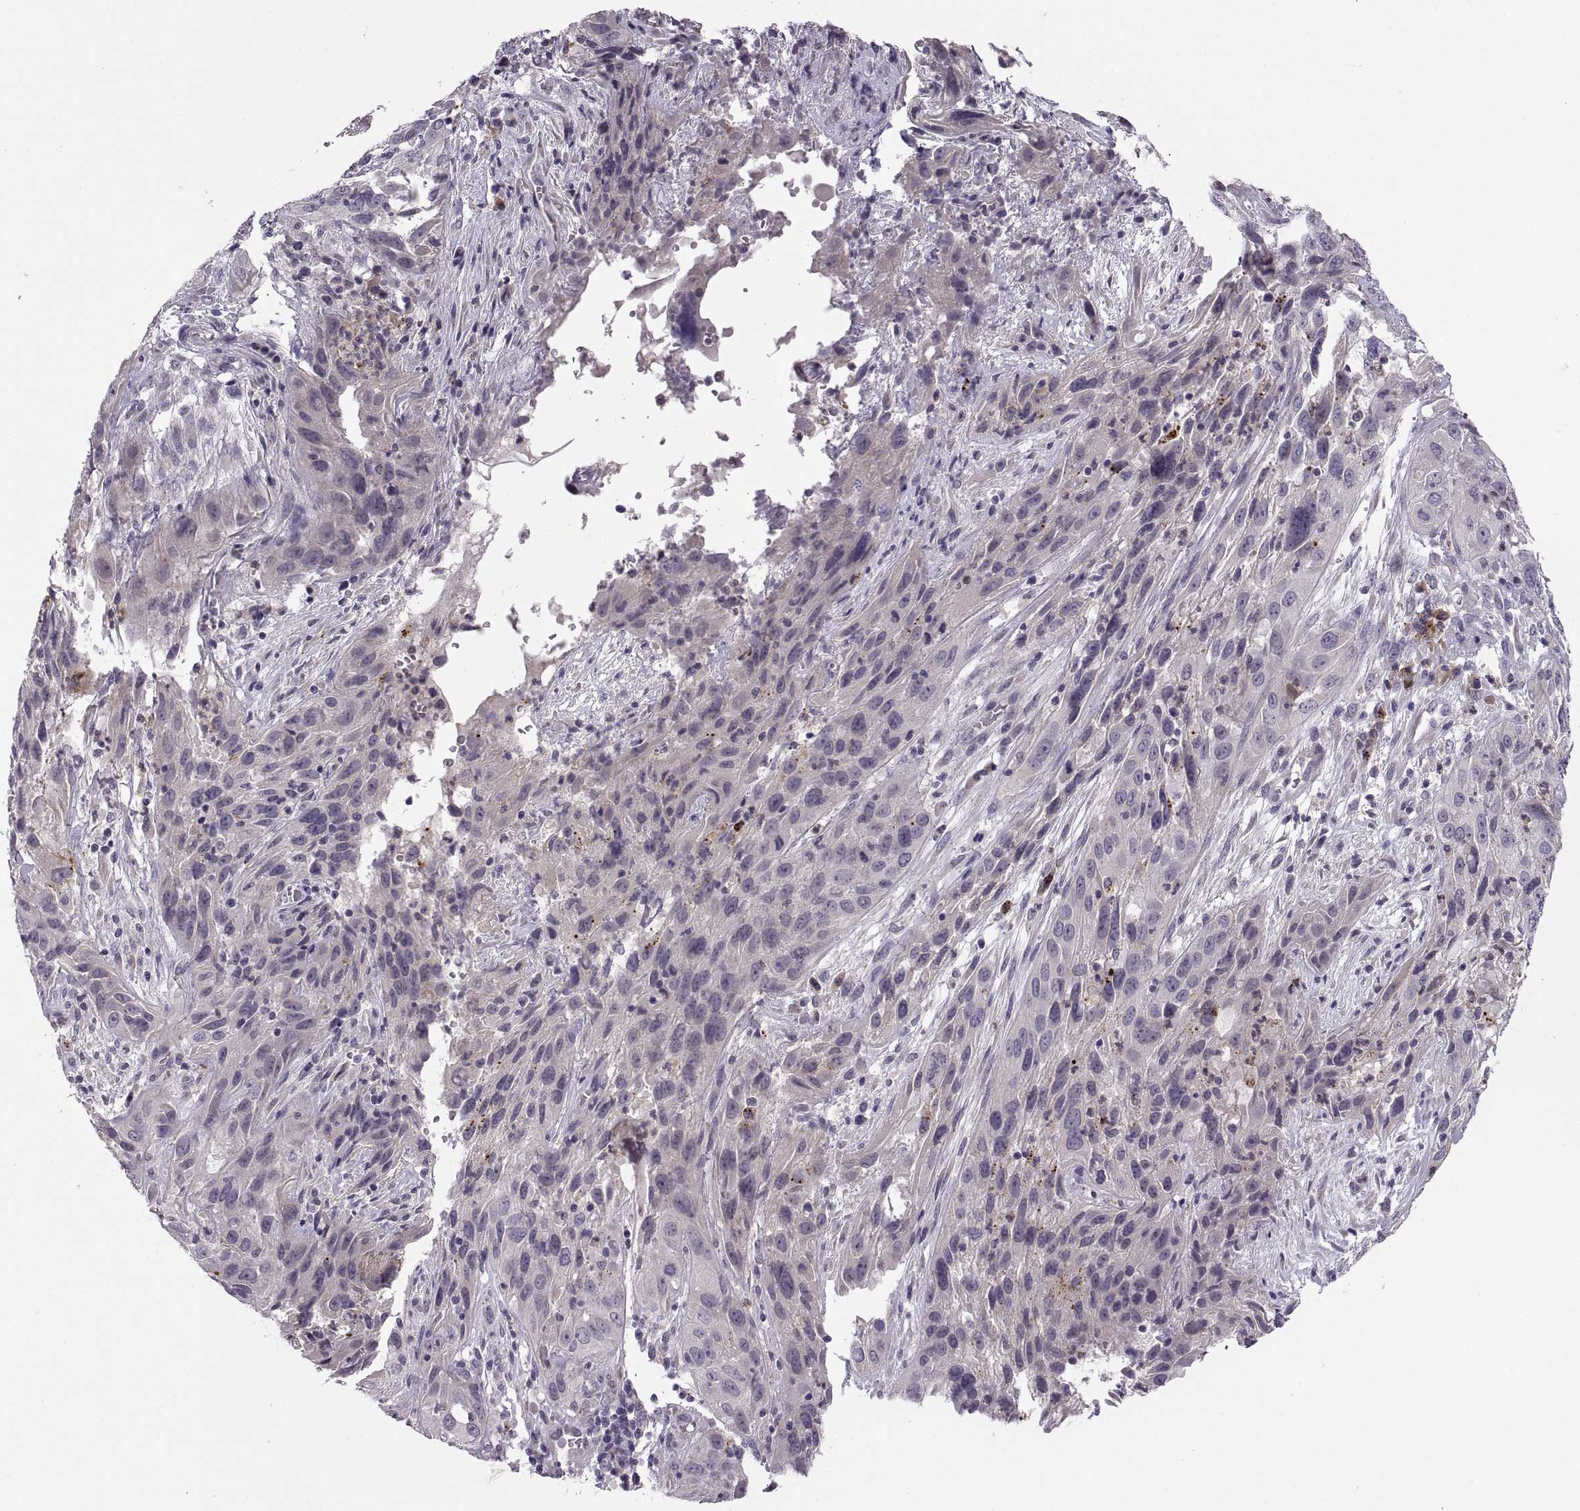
{"staining": {"intensity": "negative", "quantity": "none", "location": "none"}, "tissue": "cervical cancer", "cell_type": "Tumor cells", "image_type": "cancer", "snomed": [{"axis": "morphology", "description": "Squamous cell carcinoma, NOS"}, {"axis": "topography", "description": "Cervix"}], "caption": "High magnification brightfield microscopy of cervical cancer (squamous cell carcinoma) stained with DAB (3,3'-diaminobenzidine) (brown) and counterstained with hematoxylin (blue): tumor cells show no significant expression.", "gene": "ADH6", "patient": {"sex": "female", "age": 32}}